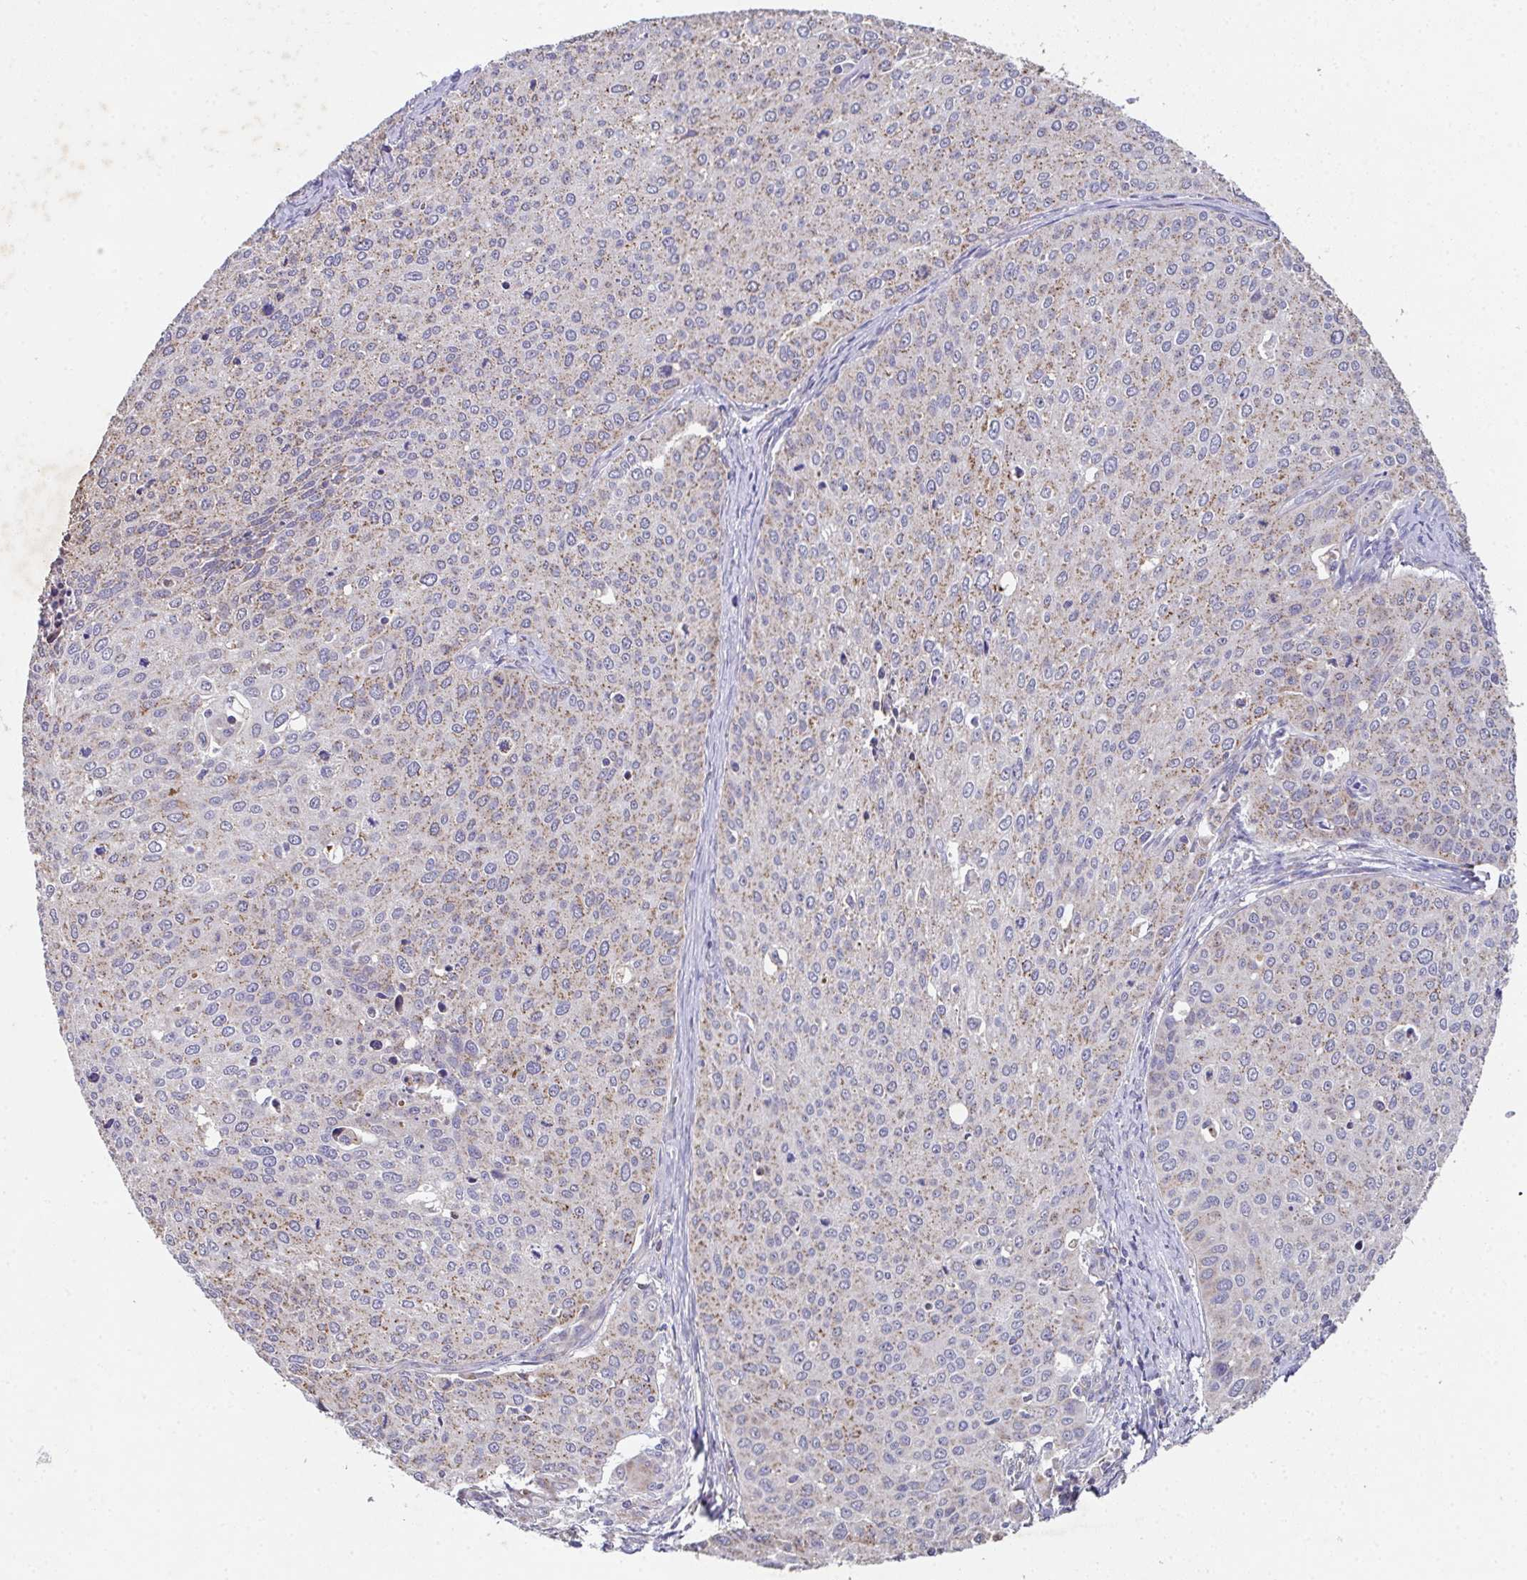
{"staining": {"intensity": "weak", "quantity": "25%-75%", "location": "cytoplasmic/membranous"}, "tissue": "cervical cancer", "cell_type": "Tumor cells", "image_type": "cancer", "snomed": [{"axis": "morphology", "description": "Squamous cell carcinoma, NOS"}, {"axis": "topography", "description": "Cervix"}], "caption": "This micrograph demonstrates IHC staining of human cervical cancer, with low weak cytoplasmic/membranous staining in about 25%-75% of tumor cells.", "gene": "MT-ND3", "patient": {"sex": "female", "age": 38}}